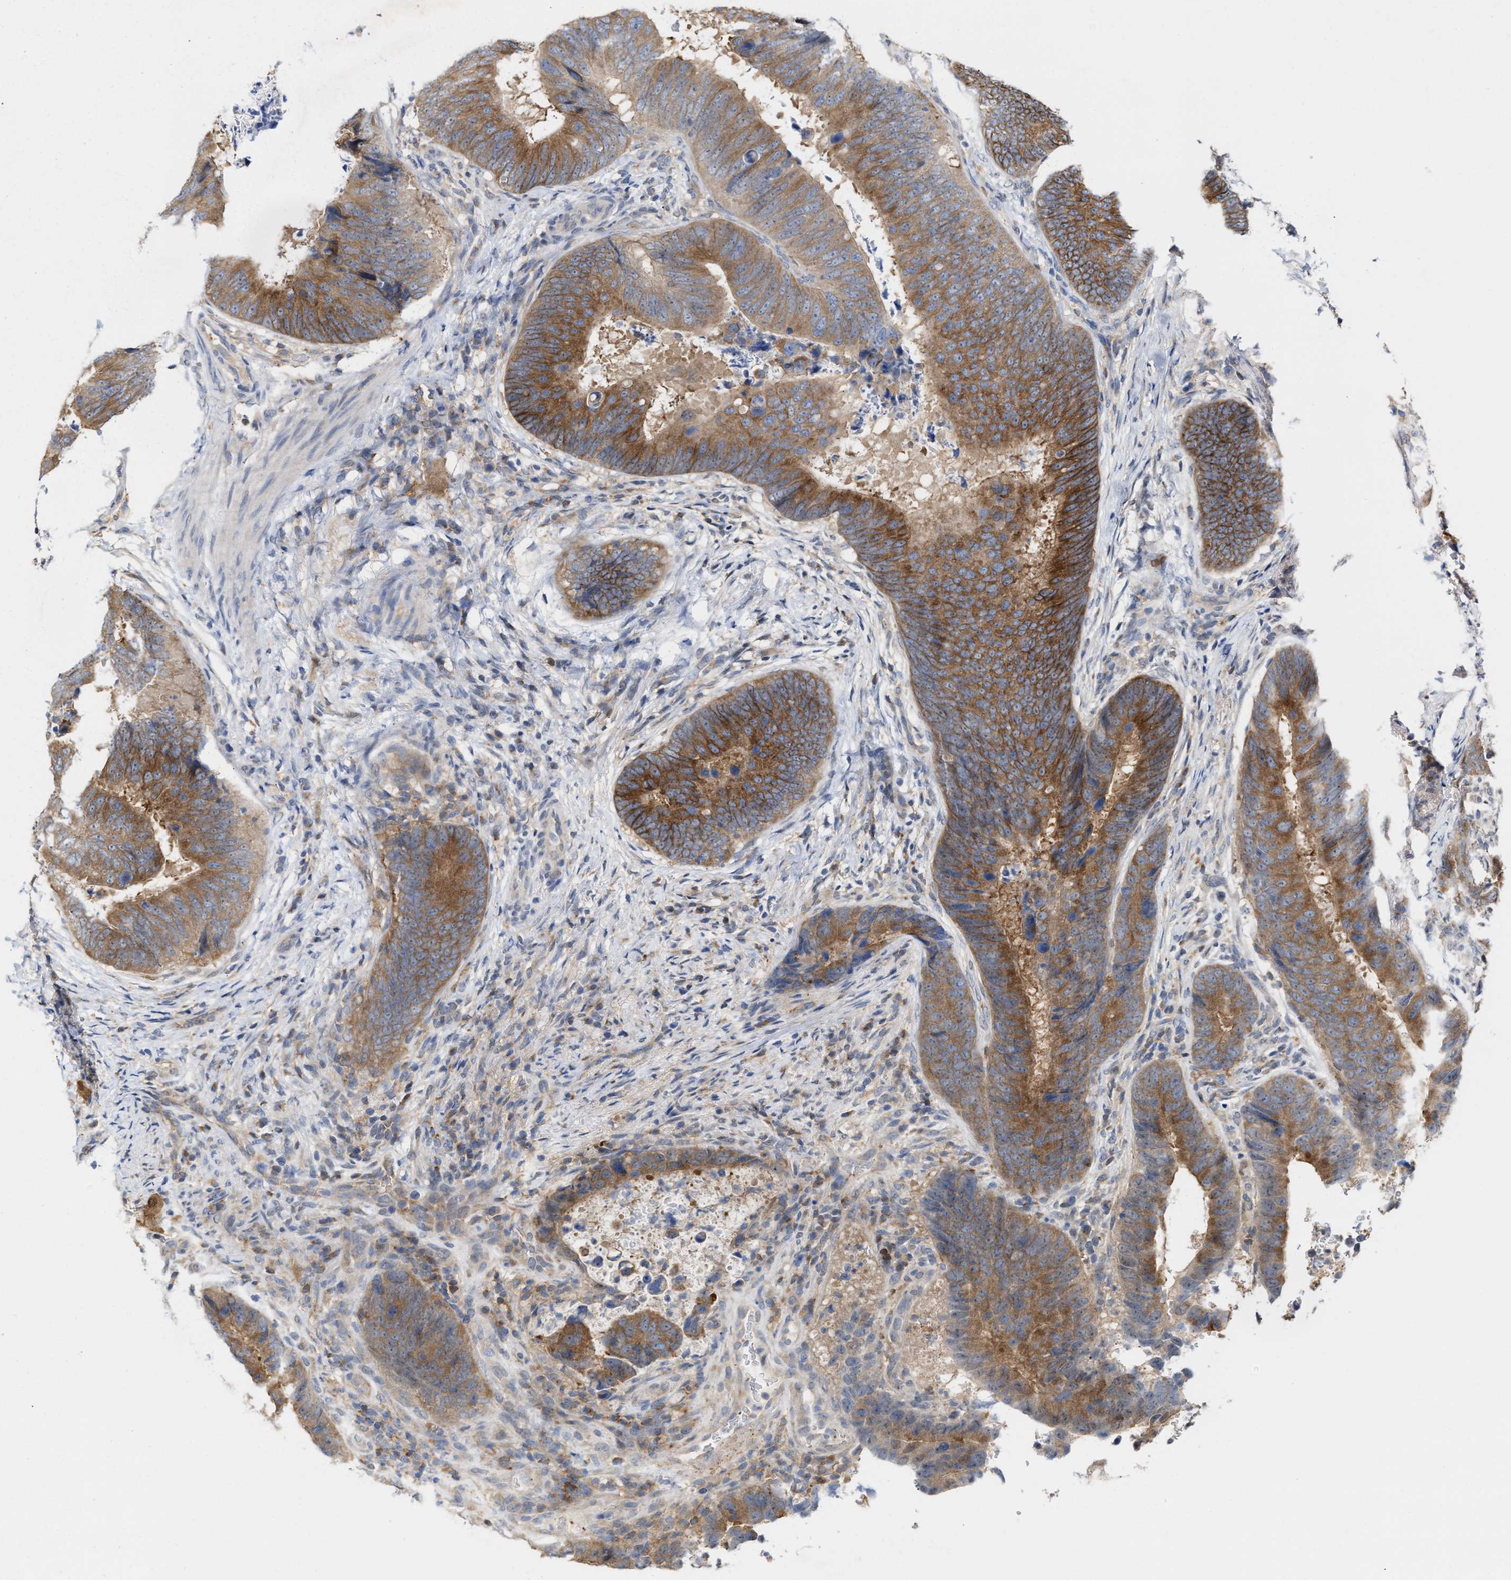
{"staining": {"intensity": "moderate", "quantity": ">75%", "location": "cytoplasmic/membranous"}, "tissue": "colorectal cancer", "cell_type": "Tumor cells", "image_type": "cancer", "snomed": [{"axis": "morphology", "description": "Adenocarcinoma, NOS"}, {"axis": "topography", "description": "Colon"}], "caption": "Colorectal cancer (adenocarcinoma) stained with a brown dye reveals moderate cytoplasmic/membranous positive staining in approximately >75% of tumor cells.", "gene": "BBLN", "patient": {"sex": "male", "age": 56}}